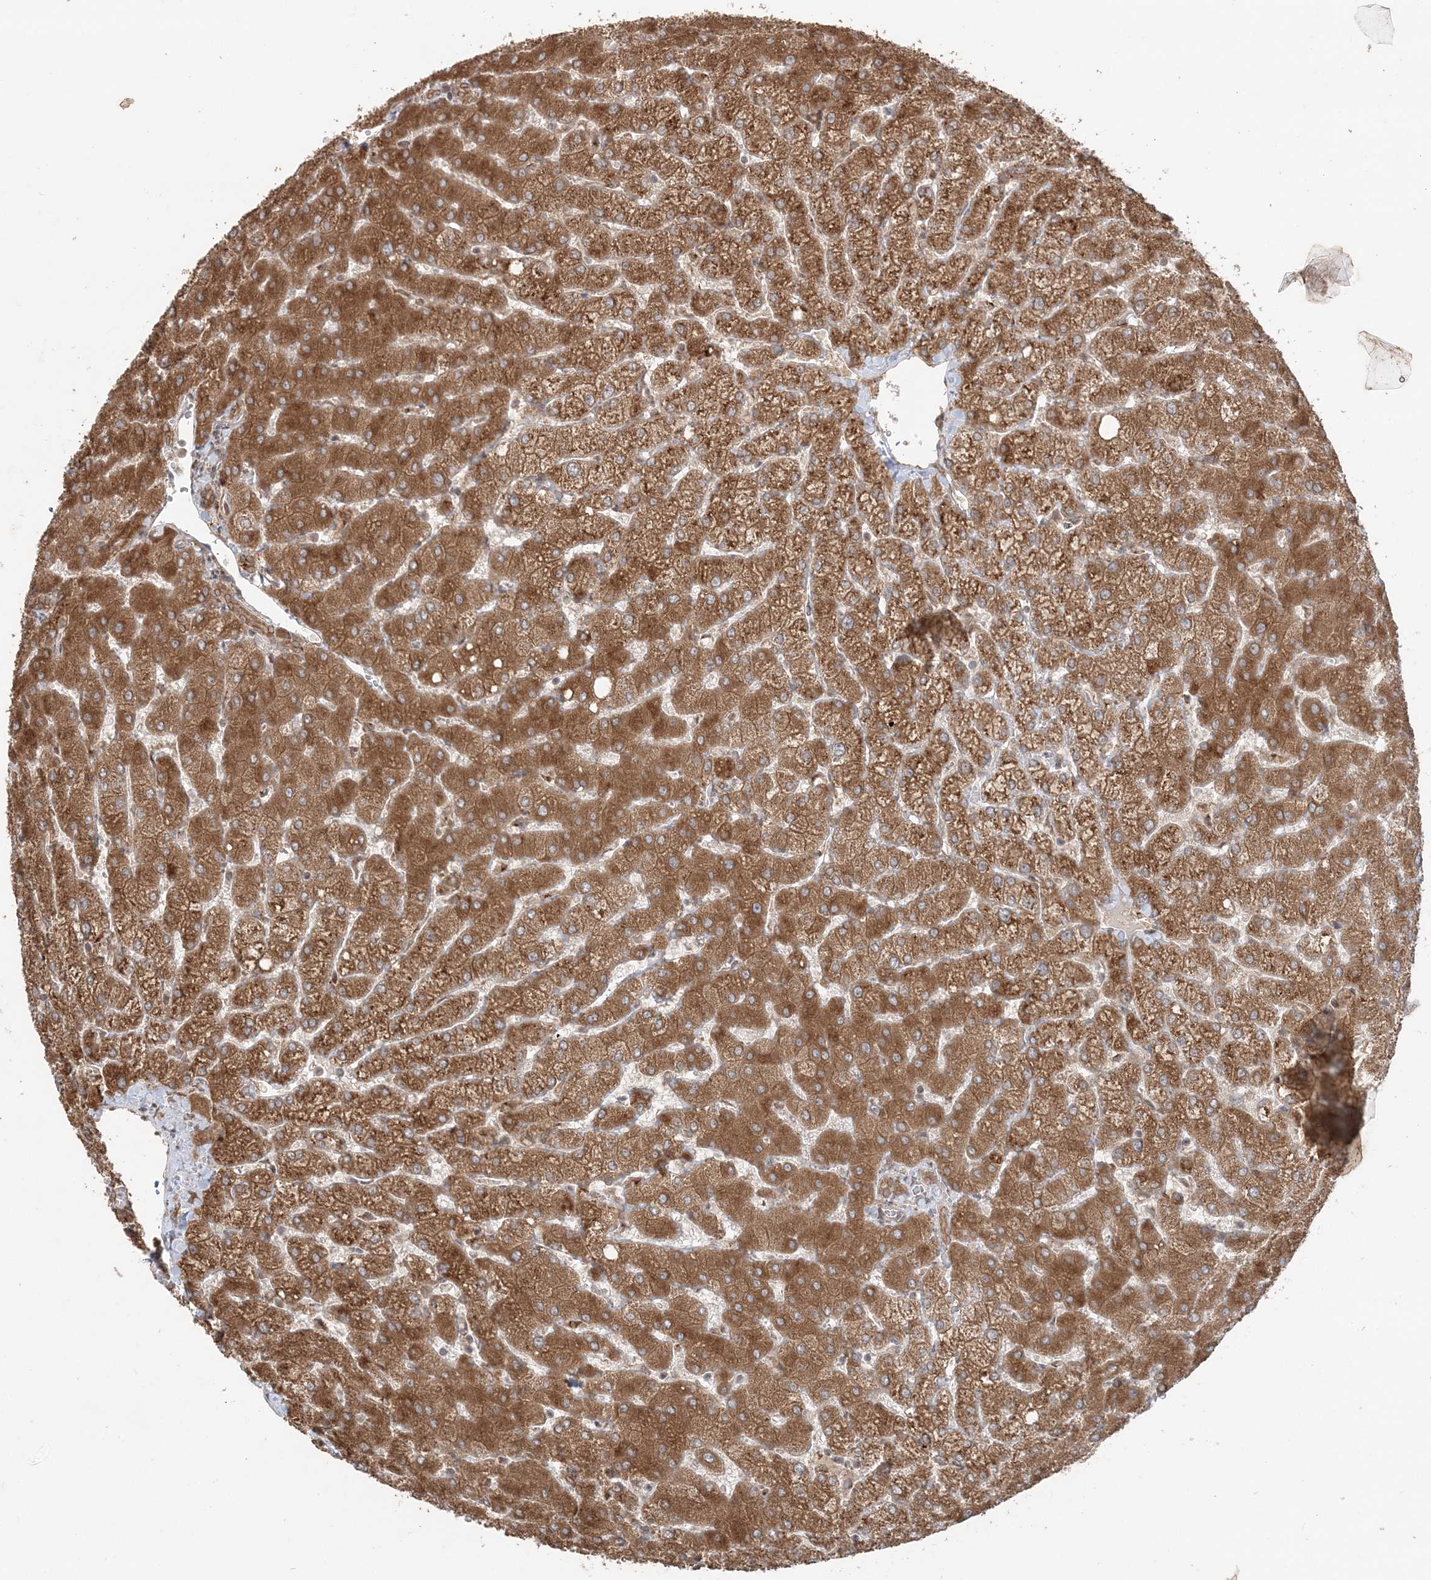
{"staining": {"intensity": "moderate", "quantity": ">75%", "location": "cytoplasmic/membranous"}, "tissue": "liver", "cell_type": "Cholangiocytes", "image_type": "normal", "snomed": [{"axis": "morphology", "description": "Normal tissue, NOS"}, {"axis": "topography", "description": "Liver"}], "caption": "An immunohistochemistry histopathology image of benign tissue is shown. Protein staining in brown labels moderate cytoplasmic/membranous positivity in liver within cholangiocytes. (Brightfield microscopy of DAB IHC at high magnification).", "gene": "TMED10", "patient": {"sex": "female", "age": 54}}